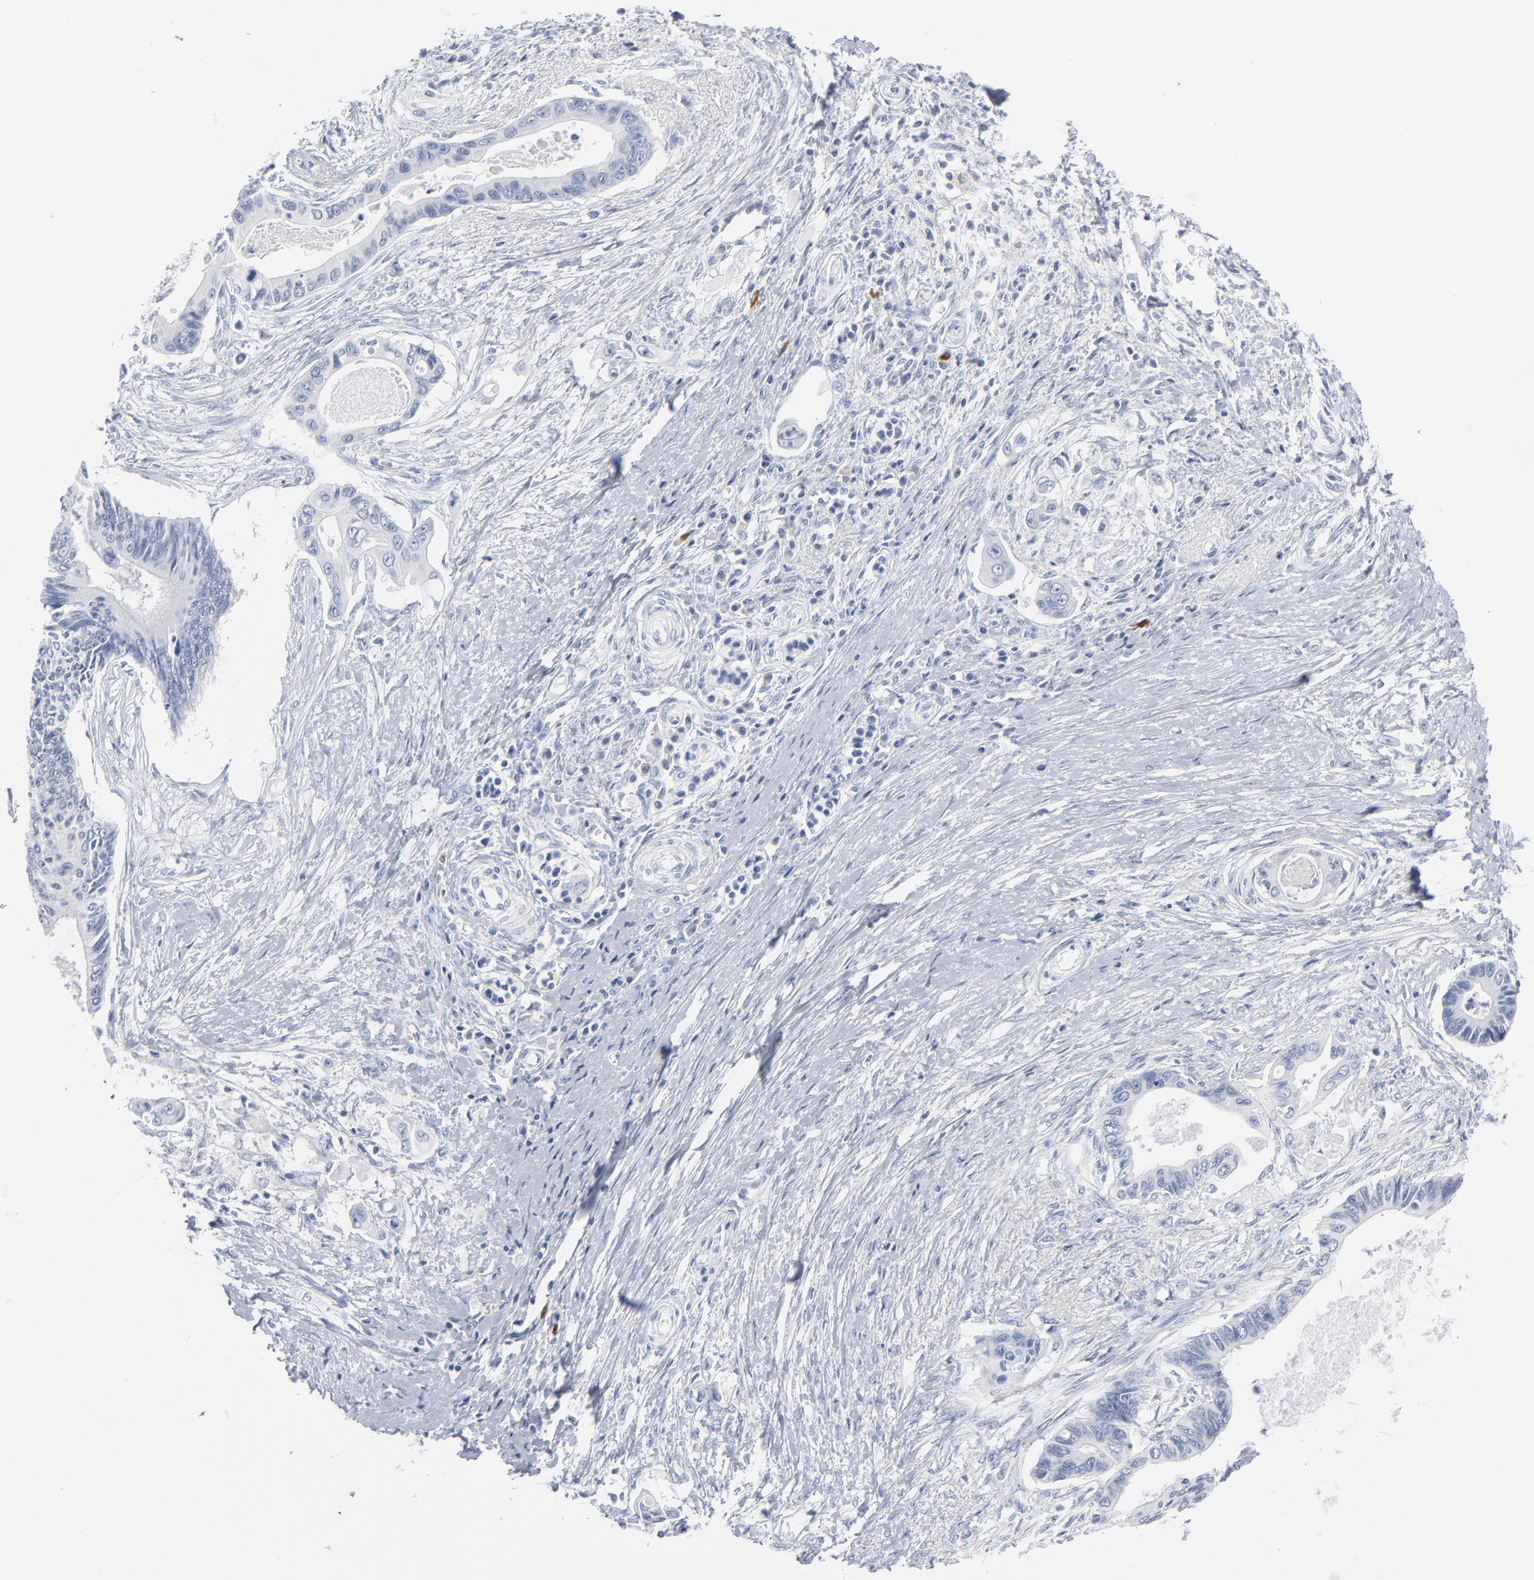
{"staining": {"intensity": "negative", "quantity": "none", "location": "none"}, "tissue": "pancreatic cancer", "cell_type": "Tumor cells", "image_type": "cancer", "snomed": [{"axis": "morphology", "description": "Adenocarcinoma, NOS"}, {"axis": "topography", "description": "Pancreas"}], "caption": "The histopathology image exhibits no significant positivity in tumor cells of pancreatic cancer (adenocarcinoma). (DAB (3,3'-diaminobenzidine) immunohistochemistry, high magnification).", "gene": "PTK2B", "patient": {"sex": "female", "age": 70}}